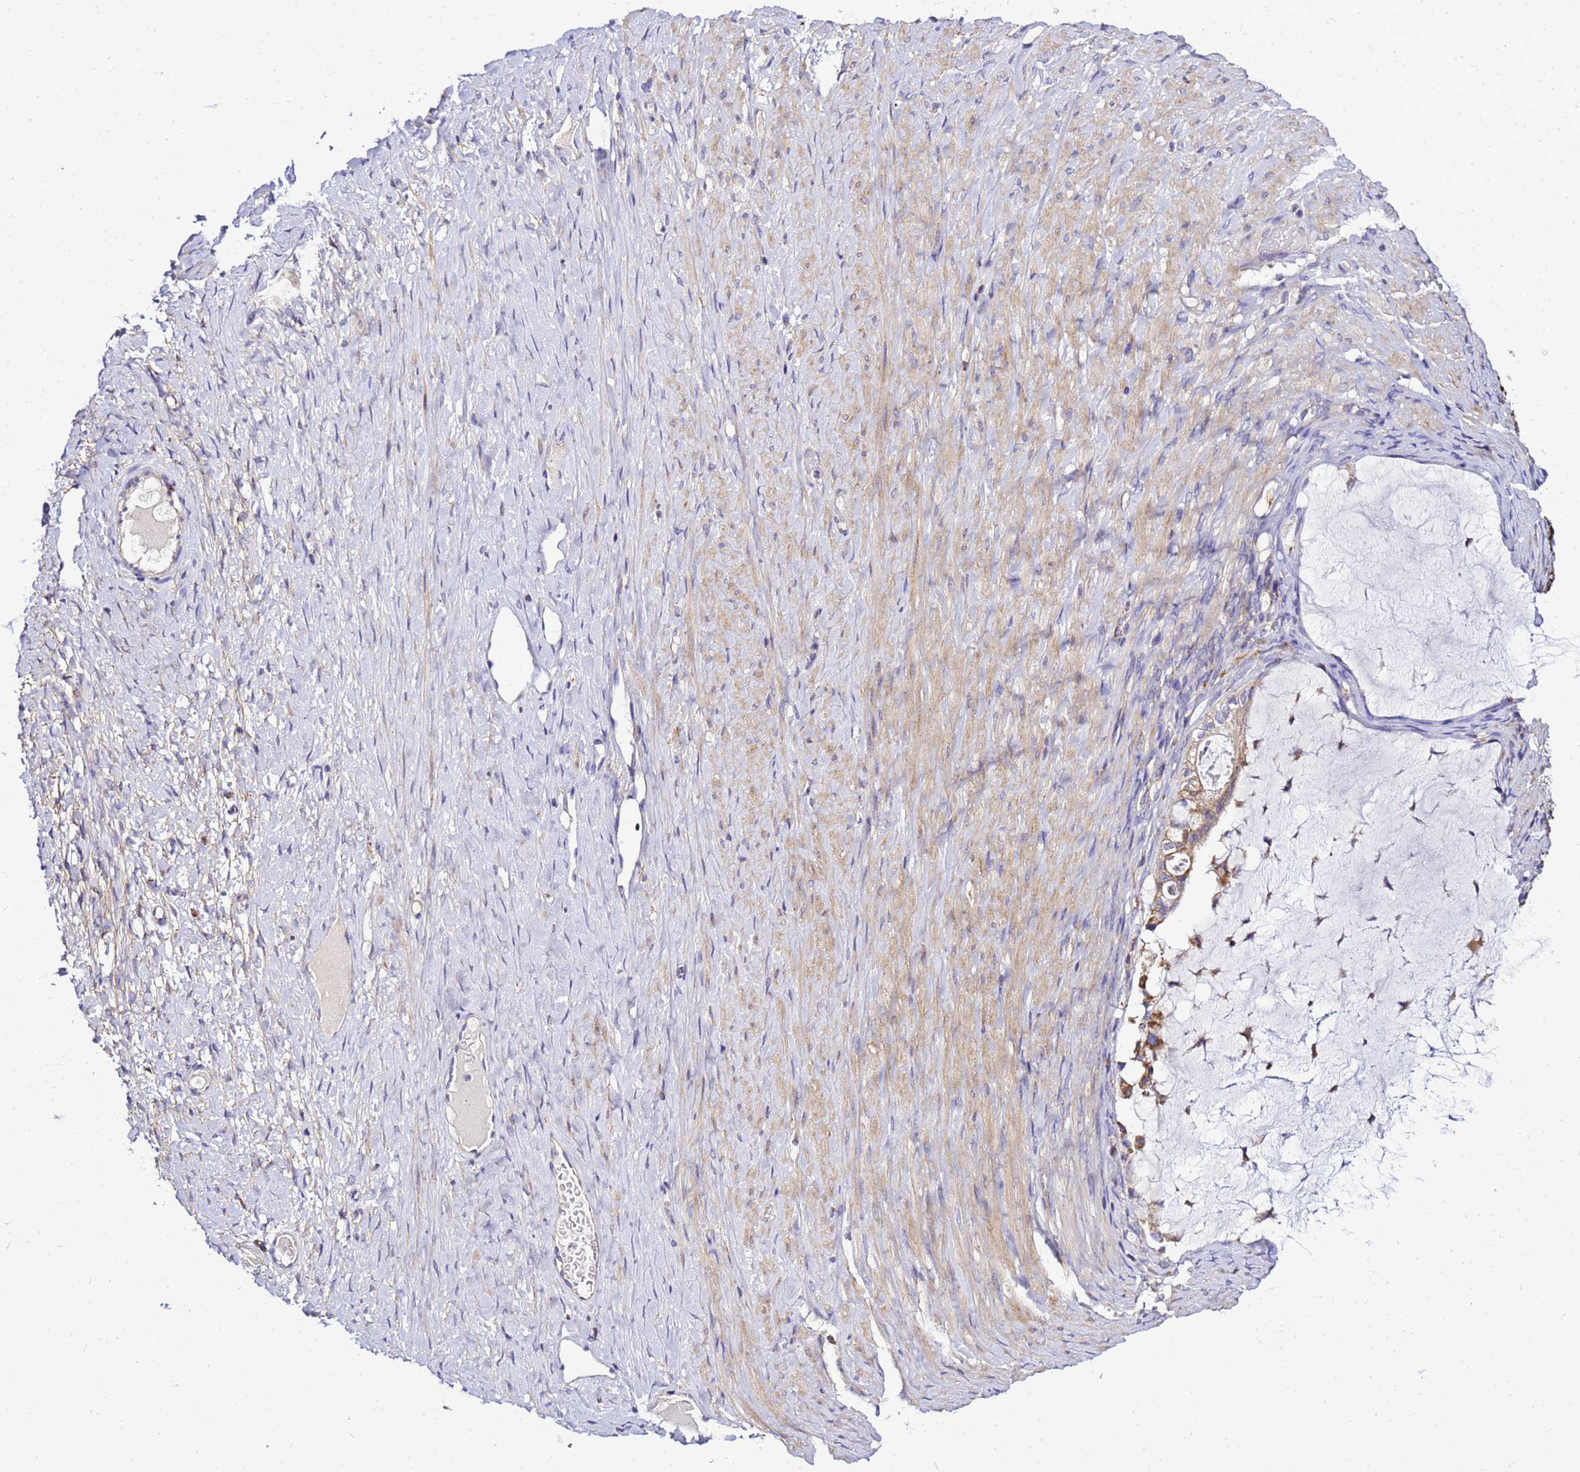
{"staining": {"intensity": "strong", "quantity": ">75%", "location": "cytoplasmic/membranous"}, "tissue": "ovarian cancer", "cell_type": "Tumor cells", "image_type": "cancer", "snomed": [{"axis": "morphology", "description": "Cystadenocarcinoma, mucinous, NOS"}, {"axis": "topography", "description": "Ovary"}], "caption": "A micrograph of human ovarian mucinous cystadenocarcinoma stained for a protein shows strong cytoplasmic/membranous brown staining in tumor cells.", "gene": "HIGD2A", "patient": {"sex": "female", "age": 61}}